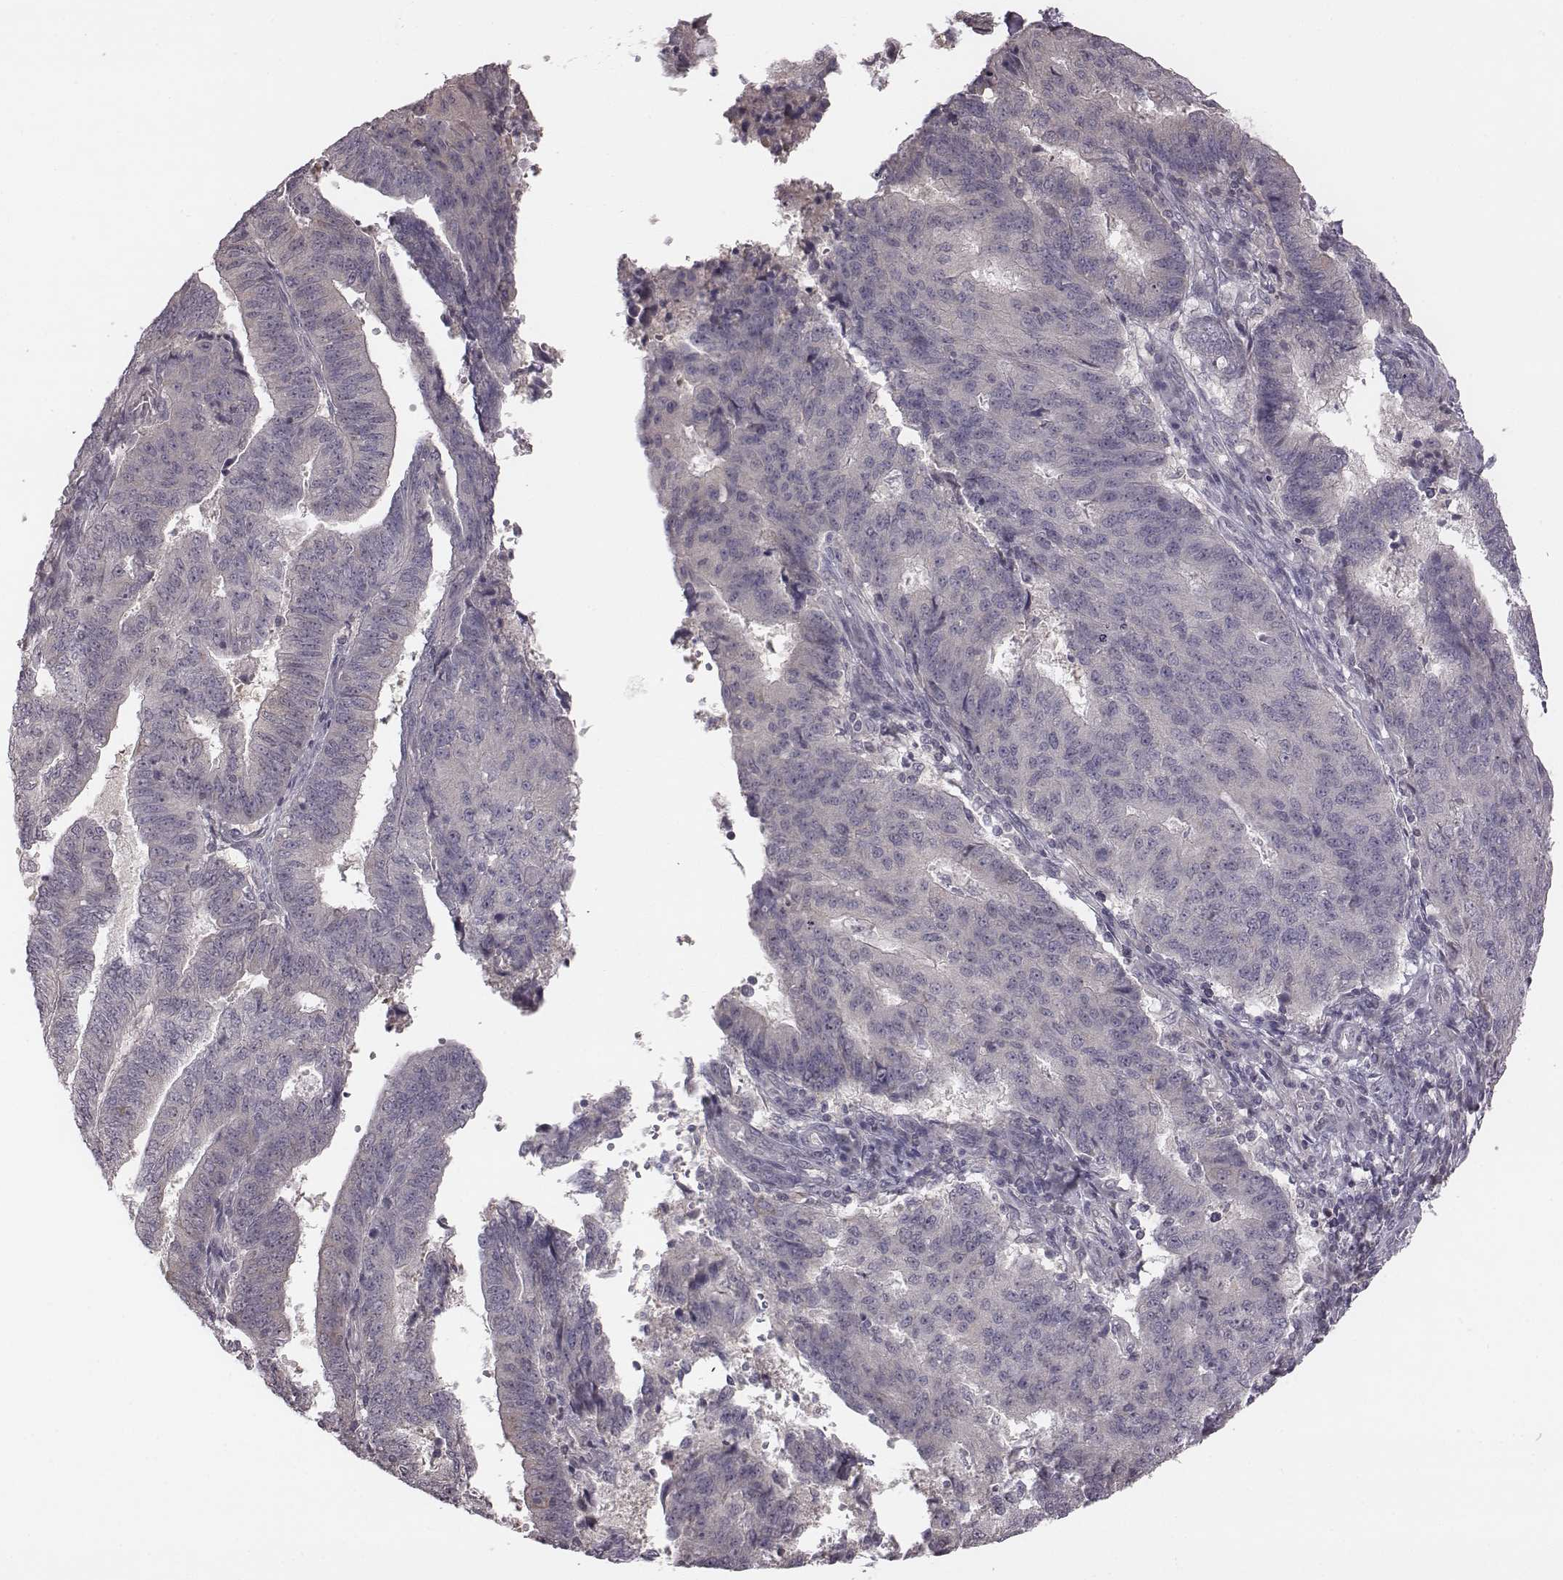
{"staining": {"intensity": "negative", "quantity": "none", "location": "none"}, "tissue": "endometrial cancer", "cell_type": "Tumor cells", "image_type": "cancer", "snomed": [{"axis": "morphology", "description": "Adenocarcinoma, NOS"}, {"axis": "topography", "description": "Endometrium"}], "caption": "Tumor cells are negative for protein expression in human adenocarcinoma (endometrial).", "gene": "BICDL1", "patient": {"sex": "female", "age": 82}}